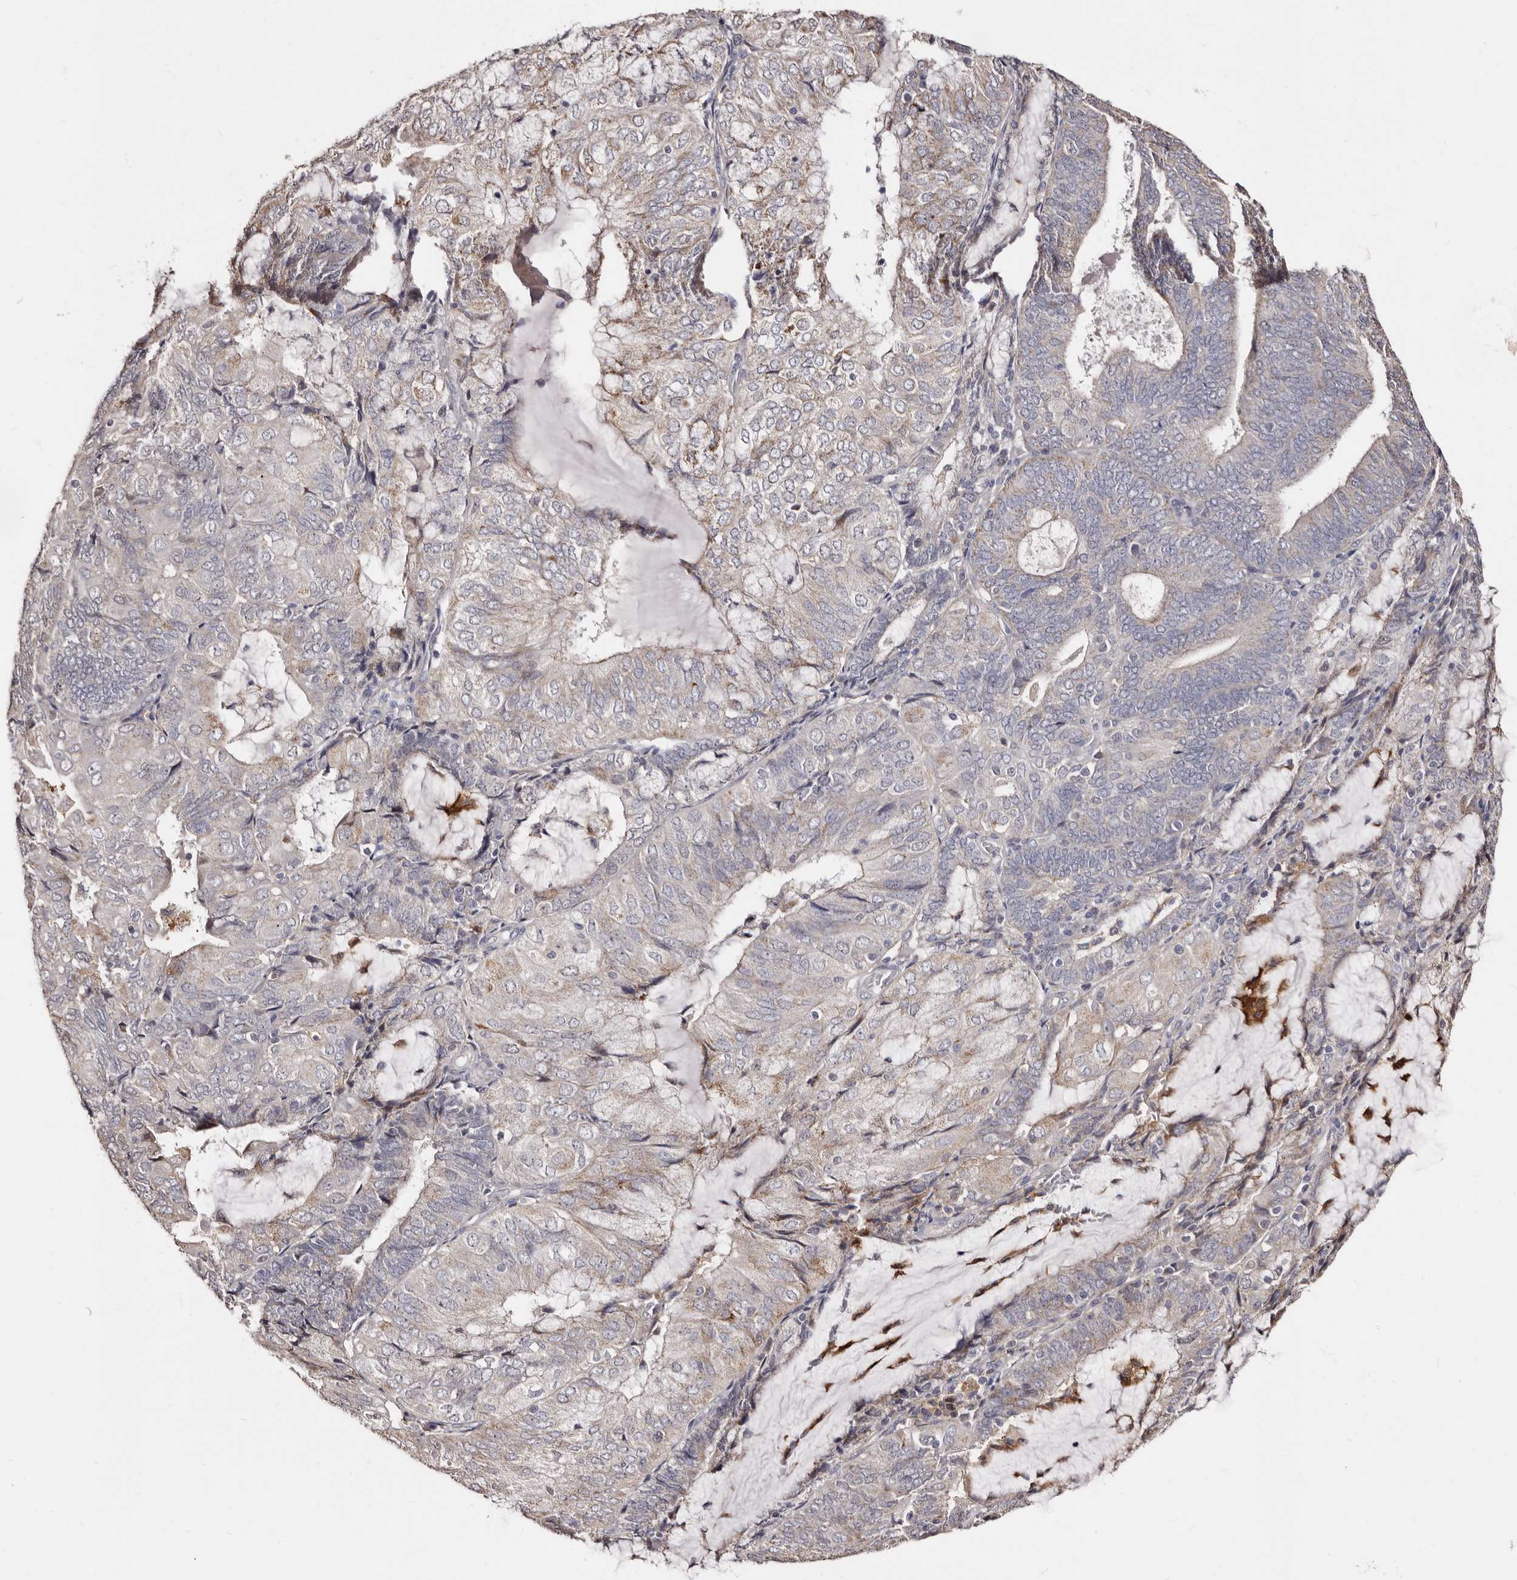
{"staining": {"intensity": "weak", "quantity": "<25%", "location": "cytoplasmic/membranous"}, "tissue": "endometrial cancer", "cell_type": "Tumor cells", "image_type": "cancer", "snomed": [{"axis": "morphology", "description": "Adenocarcinoma, NOS"}, {"axis": "topography", "description": "Endometrium"}], "caption": "Tumor cells show no significant expression in endometrial cancer.", "gene": "PTAFR", "patient": {"sex": "female", "age": 81}}